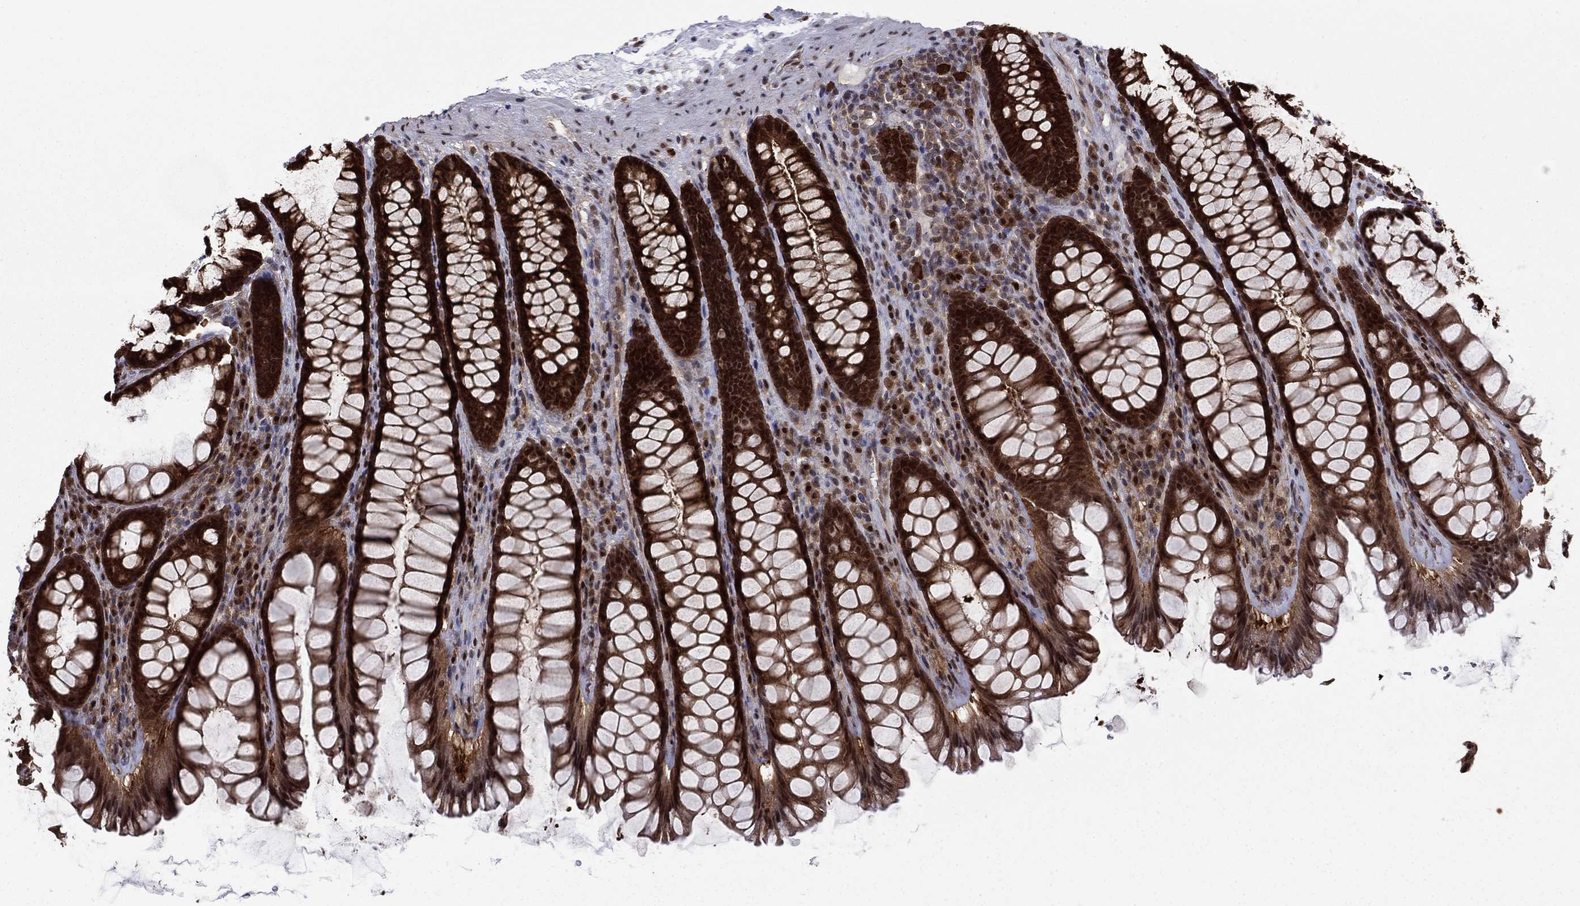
{"staining": {"intensity": "strong", "quantity": ">75%", "location": "cytoplasmic/membranous"}, "tissue": "rectum", "cell_type": "Glandular cells", "image_type": "normal", "snomed": [{"axis": "morphology", "description": "Normal tissue, NOS"}, {"axis": "topography", "description": "Rectum"}], "caption": "Unremarkable rectum was stained to show a protein in brown. There is high levels of strong cytoplasmic/membranous positivity in about >75% of glandular cells.", "gene": "FKBP4", "patient": {"sex": "male", "age": 72}}